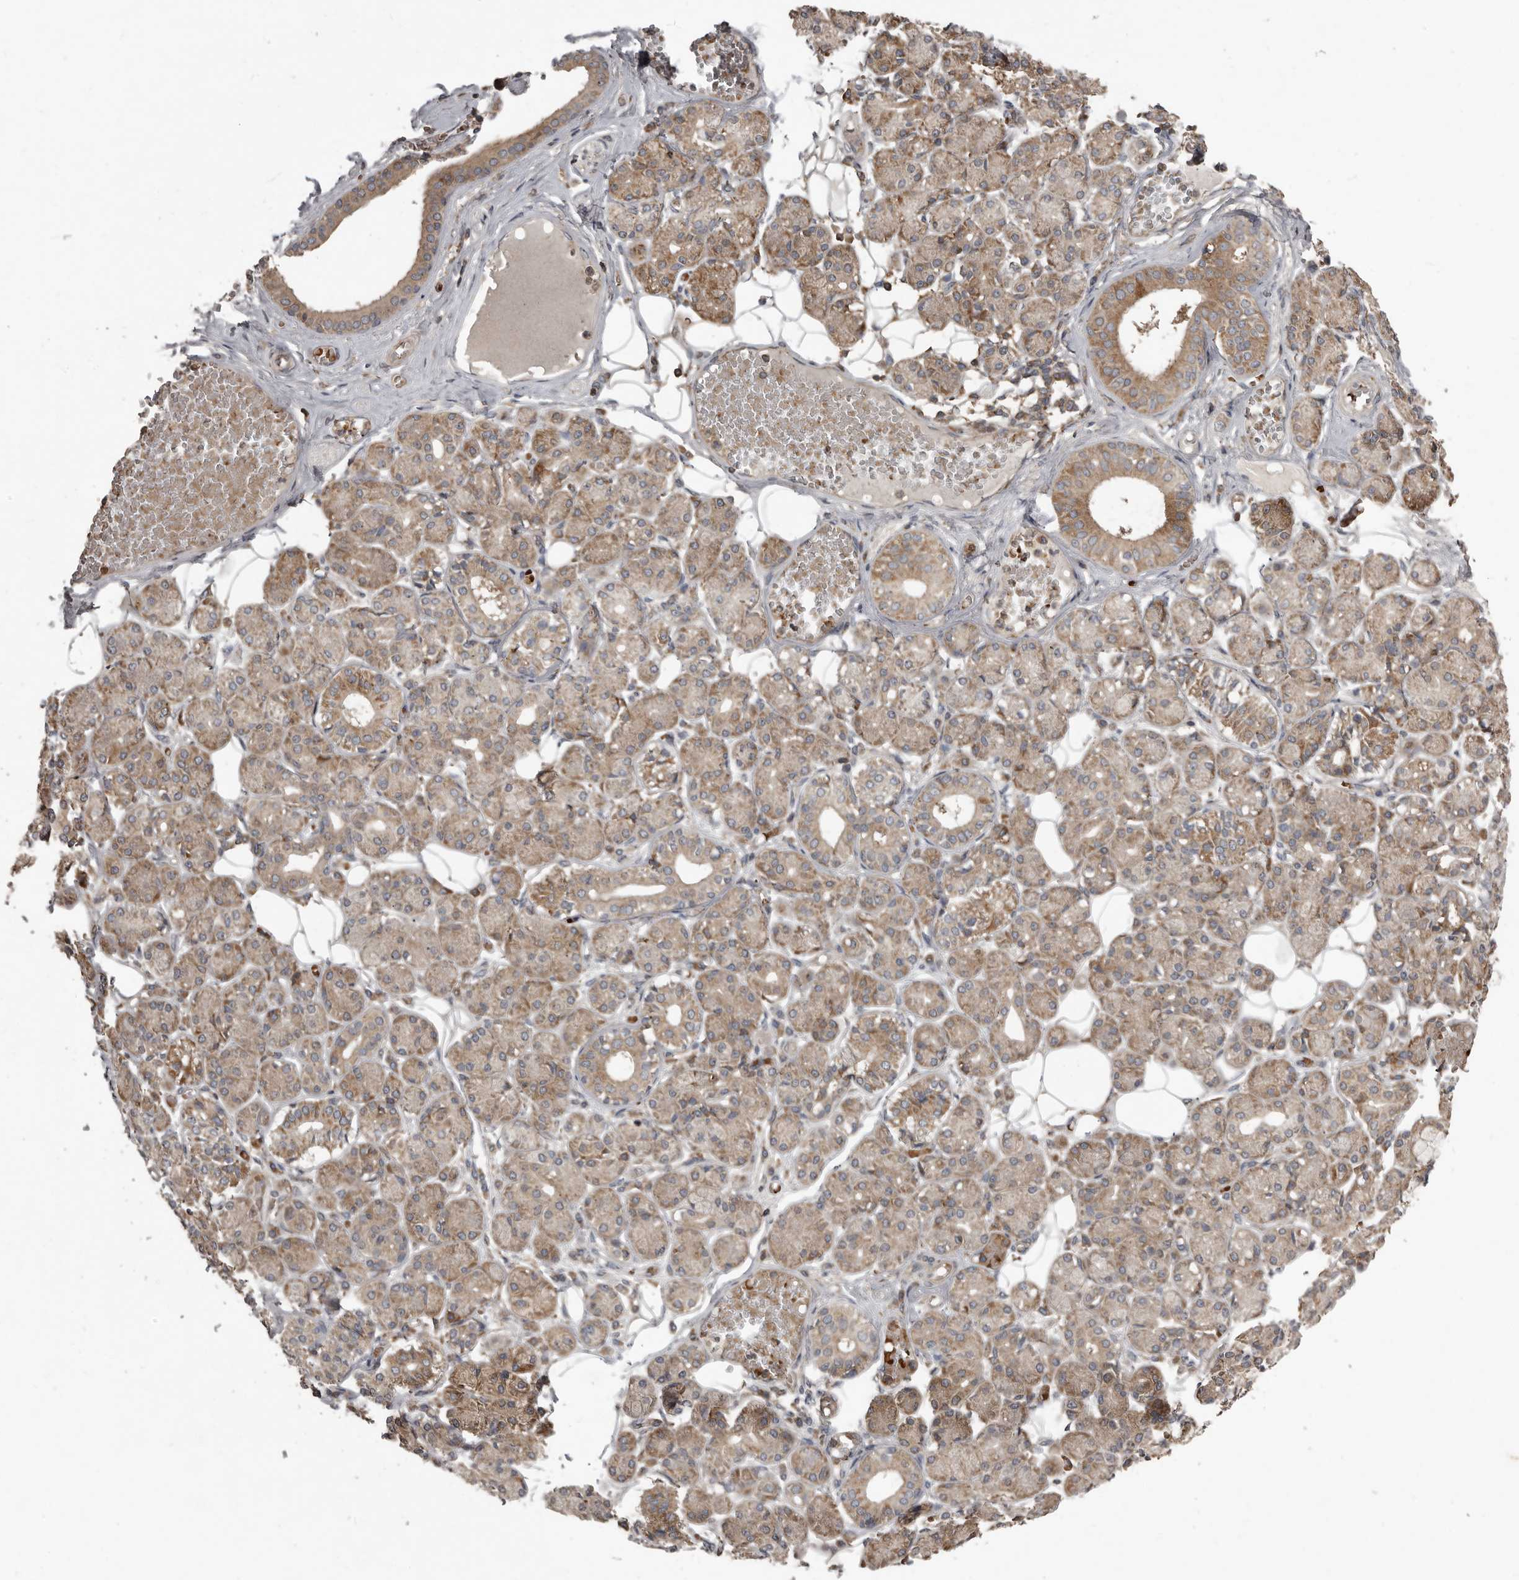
{"staining": {"intensity": "moderate", "quantity": "25%-75%", "location": "cytoplasmic/membranous"}, "tissue": "salivary gland", "cell_type": "Glandular cells", "image_type": "normal", "snomed": [{"axis": "morphology", "description": "Normal tissue, NOS"}, {"axis": "topography", "description": "Salivary gland"}], "caption": "Salivary gland stained with immunohistochemistry shows moderate cytoplasmic/membranous positivity in about 25%-75% of glandular cells.", "gene": "FBXO31", "patient": {"sex": "male", "age": 63}}